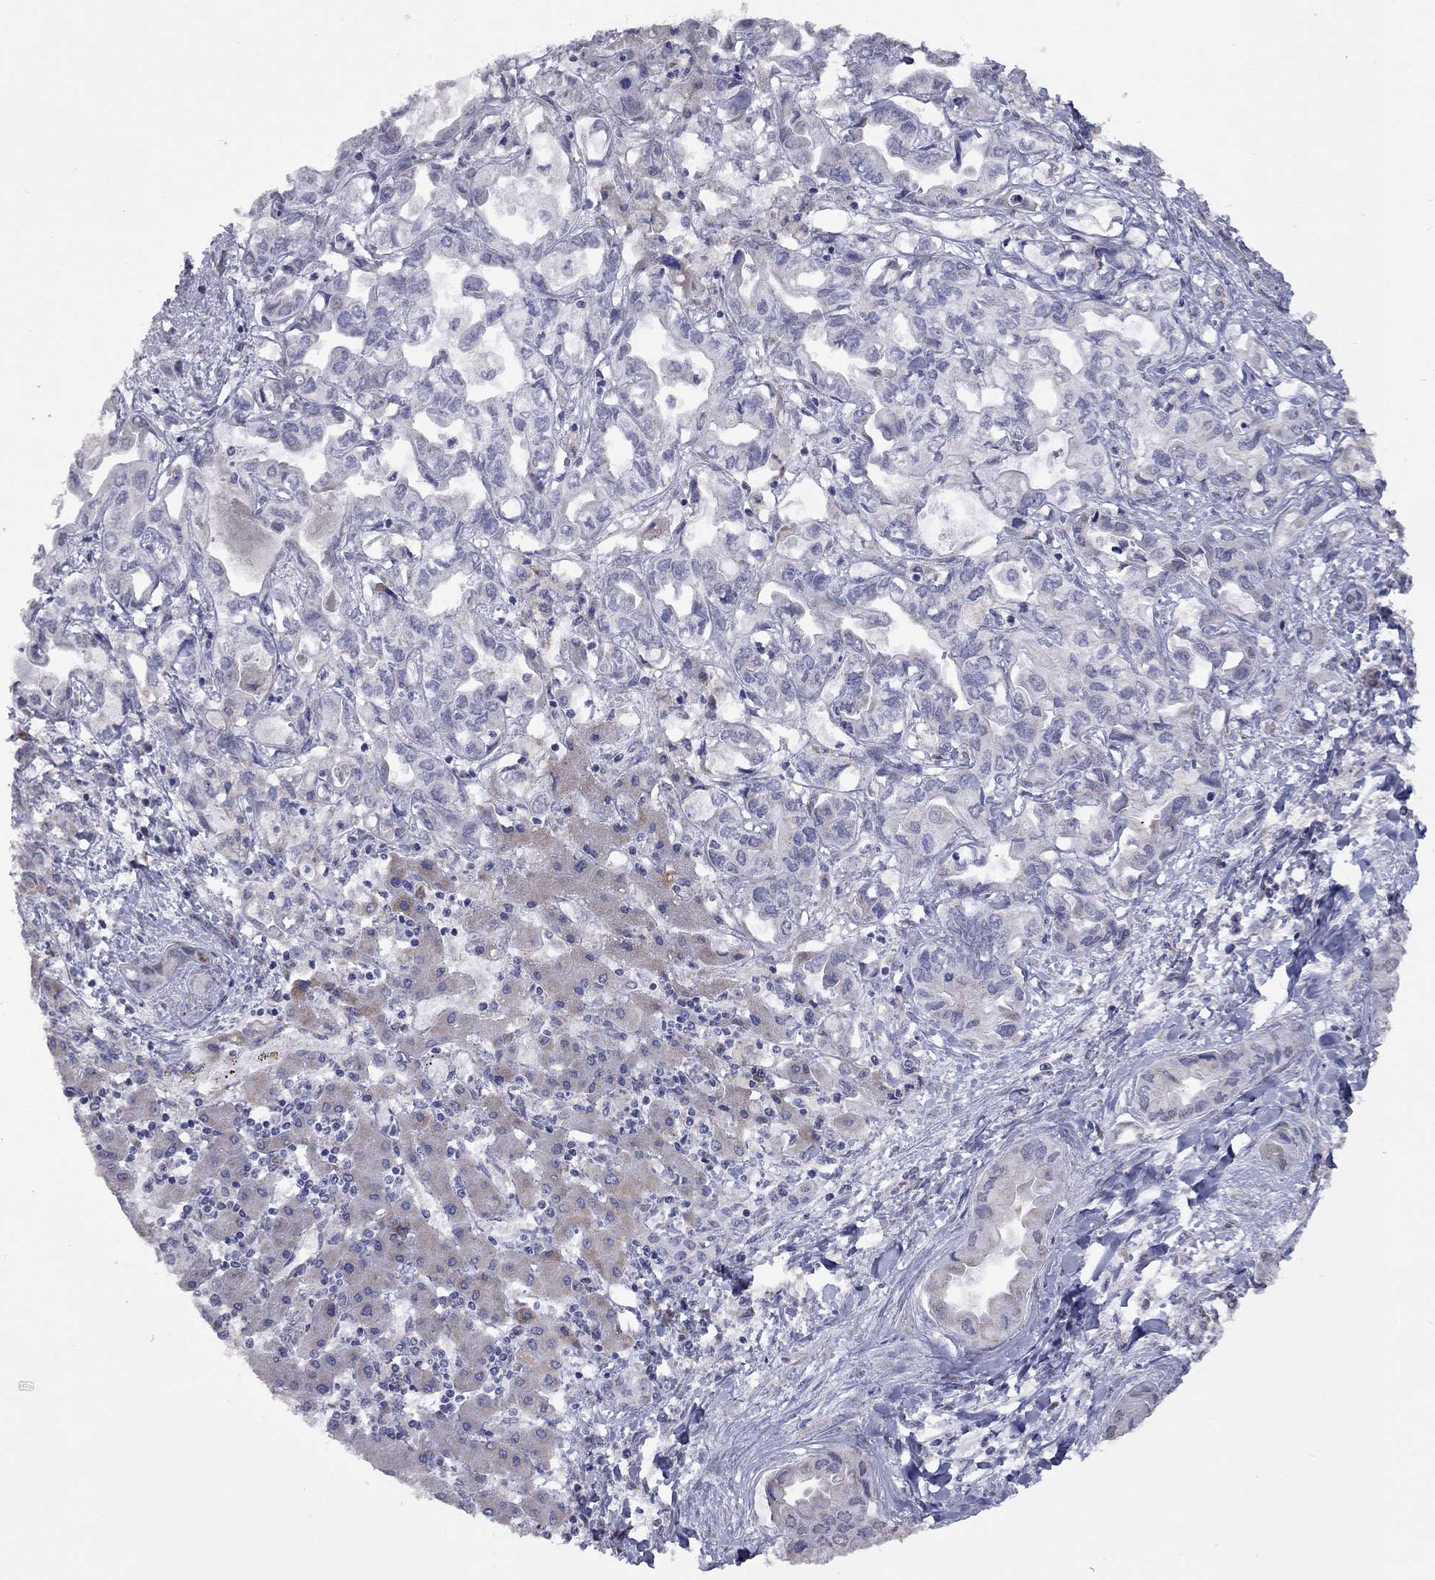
{"staining": {"intensity": "negative", "quantity": "none", "location": "none"}, "tissue": "liver cancer", "cell_type": "Tumor cells", "image_type": "cancer", "snomed": [{"axis": "morphology", "description": "Cholangiocarcinoma"}, {"axis": "topography", "description": "Liver"}], "caption": "Immunohistochemistry micrograph of liver cancer (cholangiocarcinoma) stained for a protein (brown), which shows no staining in tumor cells. (Immunohistochemistry, brightfield microscopy, high magnification).", "gene": "NDUFB1", "patient": {"sex": "female", "age": 64}}